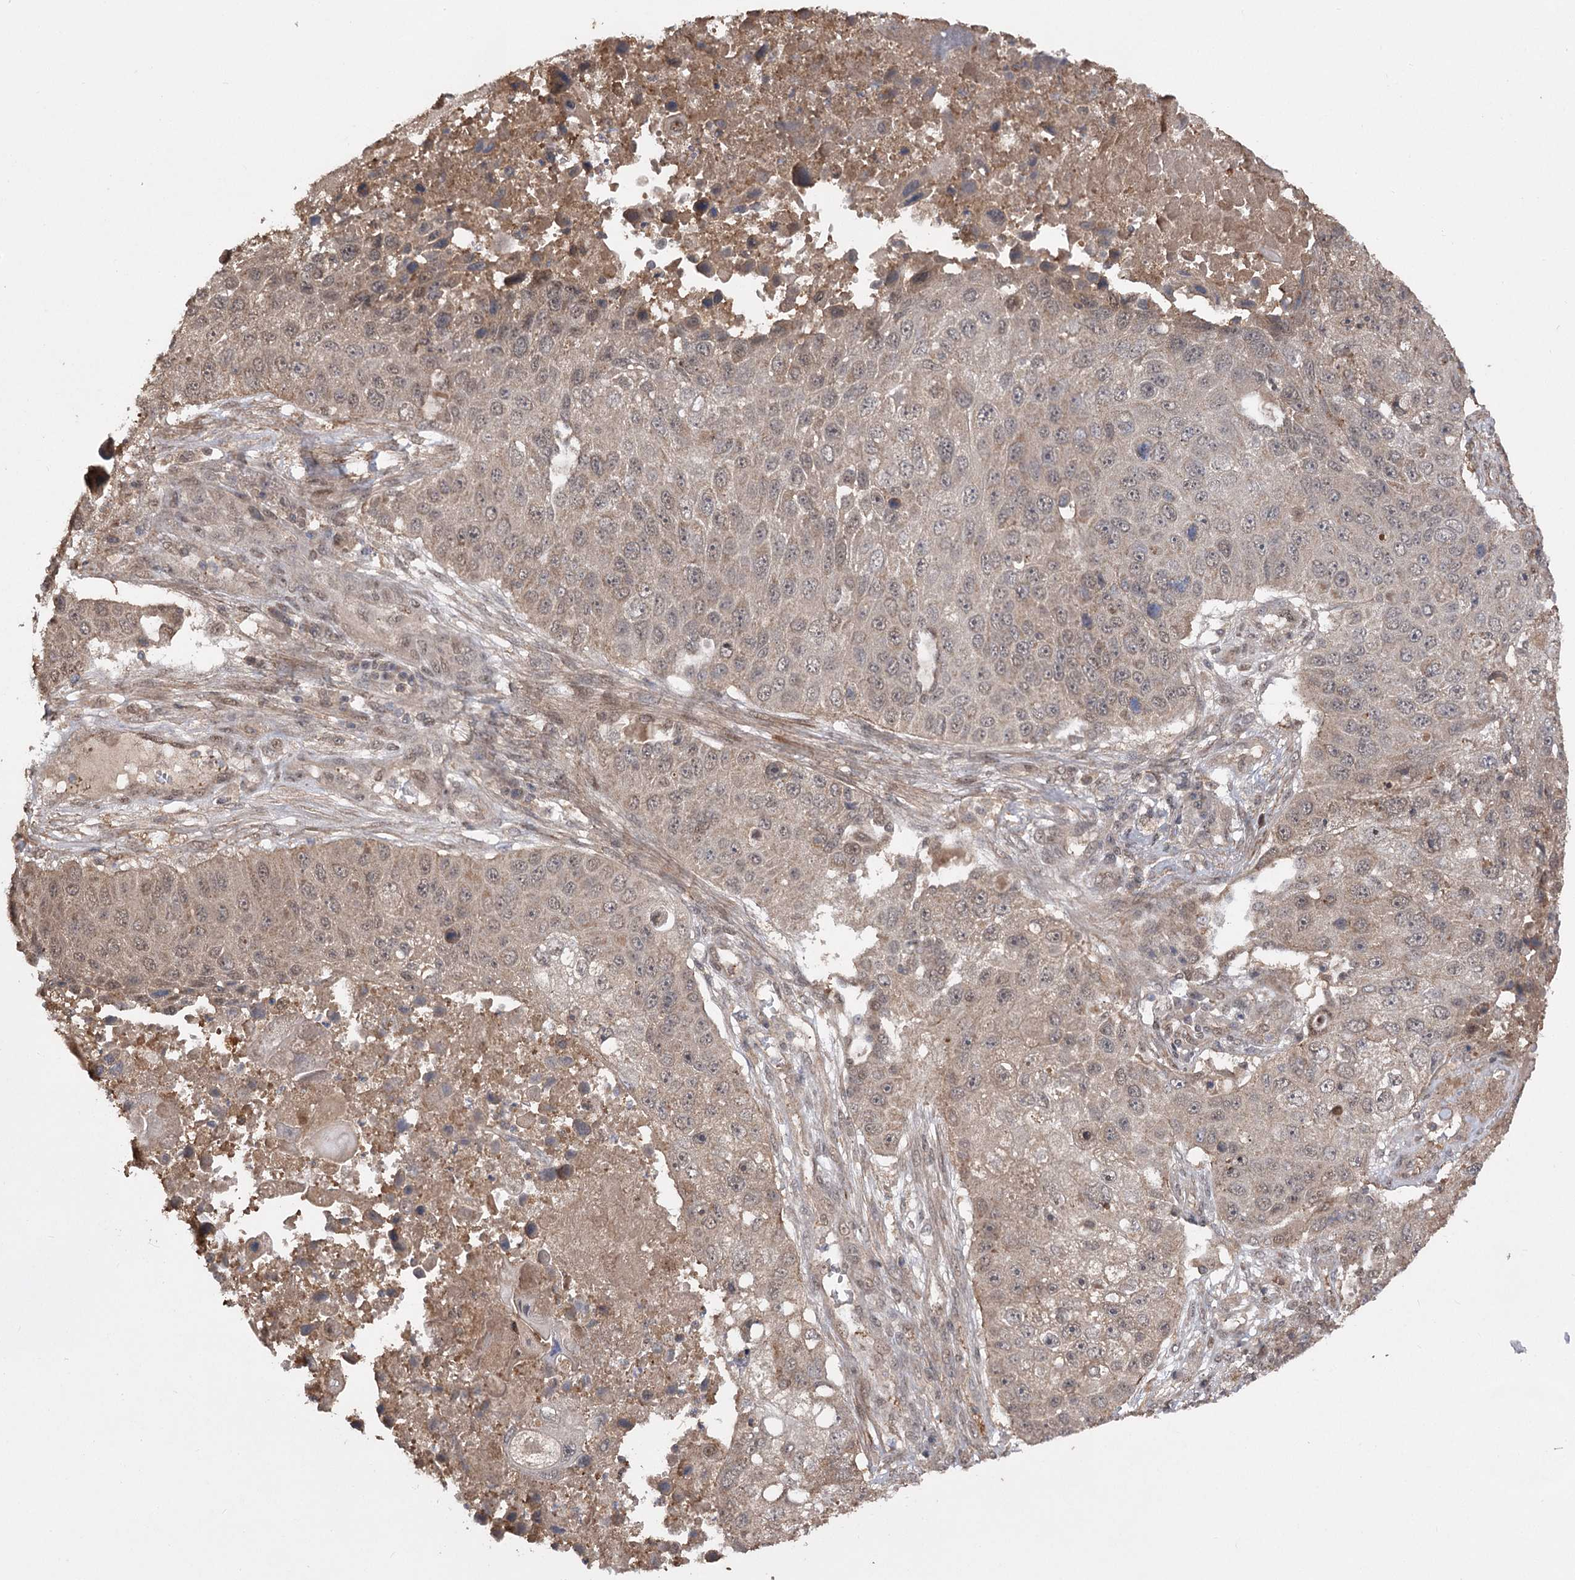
{"staining": {"intensity": "weak", "quantity": ">75%", "location": "cytoplasmic/membranous,nuclear"}, "tissue": "lung cancer", "cell_type": "Tumor cells", "image_type": "cancer", "snomed": [{"axis": "morphology", "description": "Squamous cell carcinoma, NOS"}, {"axis": "topography", "description": "Lung"}], "caption": "Lung cancer was stained to show a protein in brown. There is low levels of weak cytoplasmic/membranous and nuclear expression in approximately >75% of tumor cells. The protein of interest is shown in brown color, while the nuclei are stained blue.", "gene": "TENM2", "patient": {"sex": "male", "age": 61}}